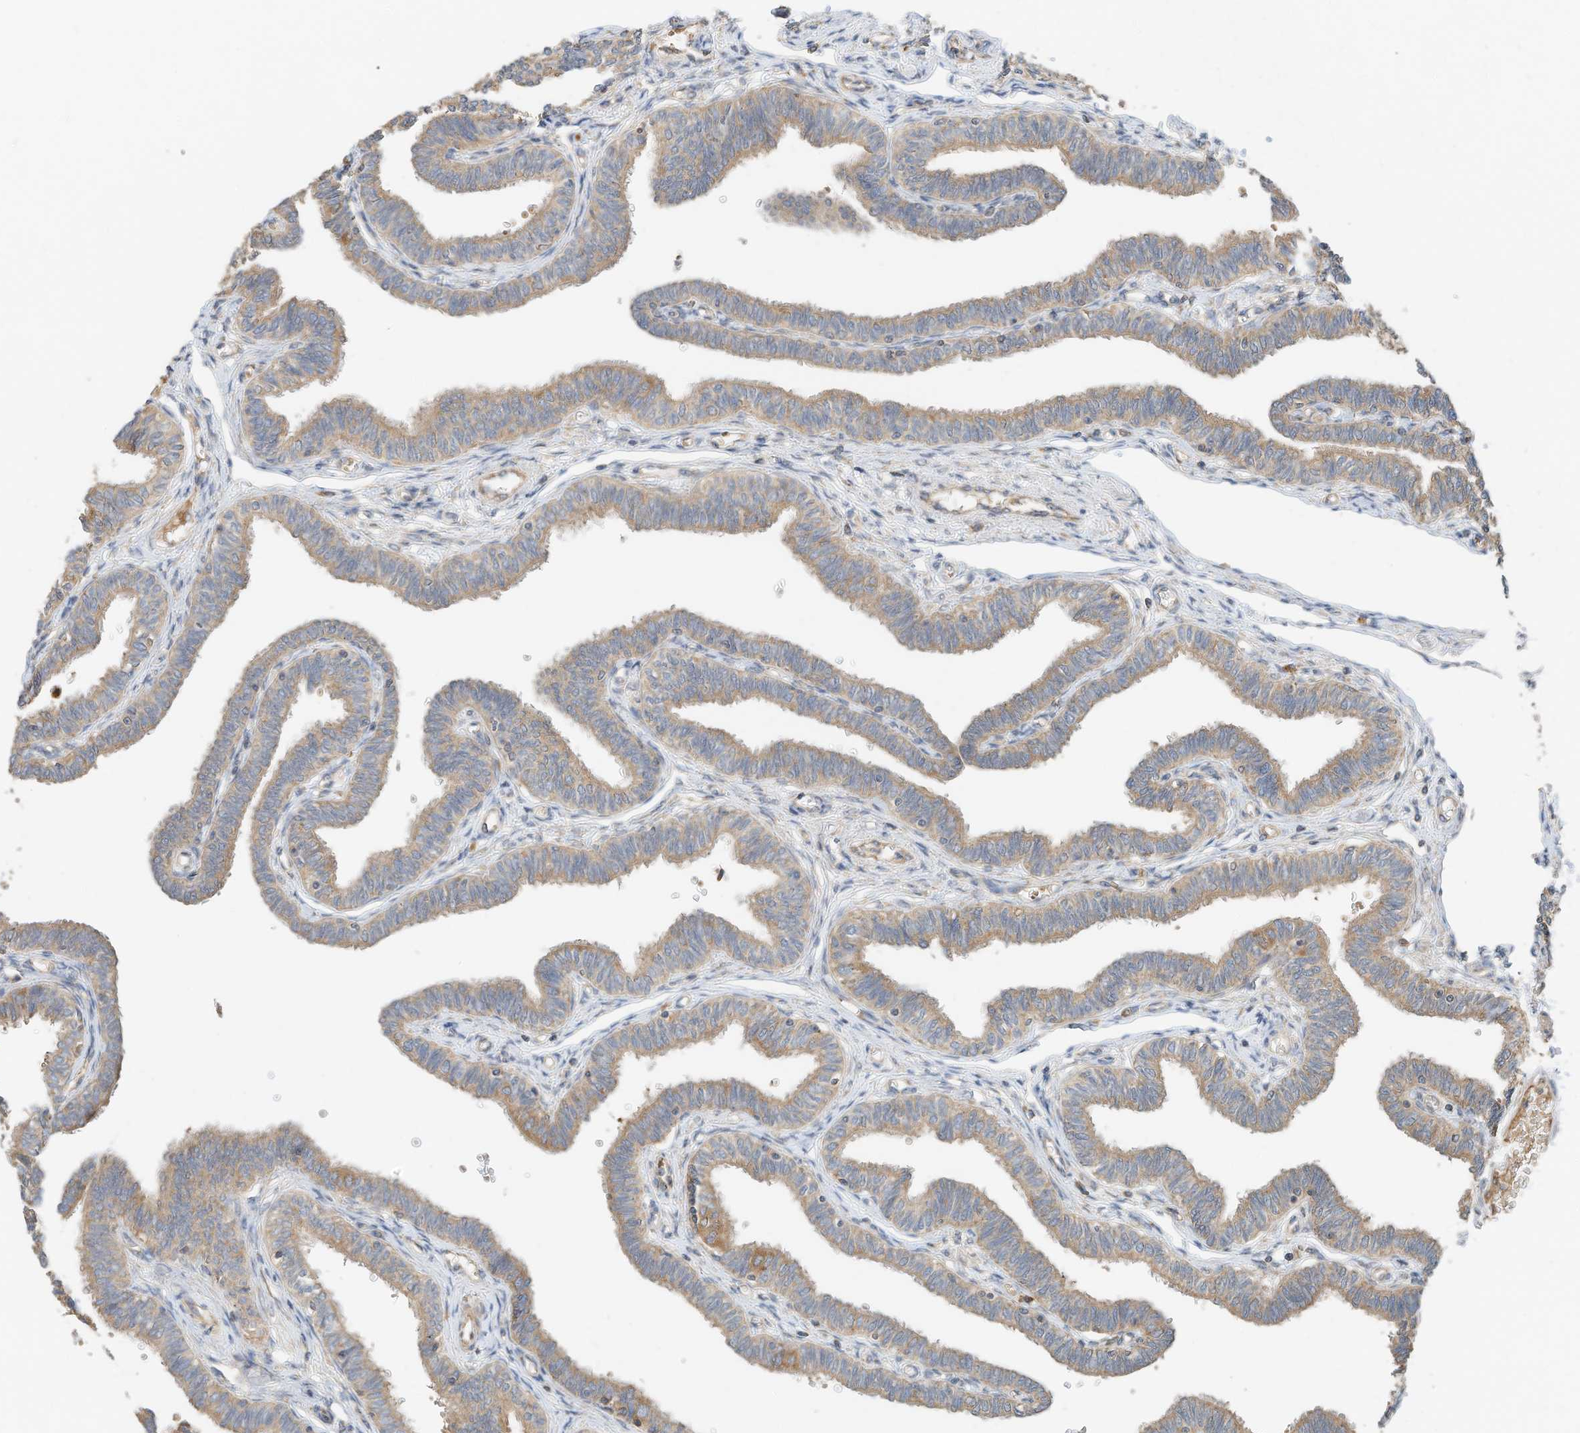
{"staining": {"intensity": "moderate", "quantity": ">75%", "location": "cytoplasmic/membranous"}, "tissue": "fallopian tube", "cell_type": "Glandular cells", "image_type": "normal", "snomed": [{"axis": "morphology", "description": "Normal tissue, NOS"}, {"axis": "topography", "description": "Fallopian tube"}, {"axis": "topography", "description": "Ovary"}], "caption": "An IHC histopathology image of benign tissue is shown. Protein staining in brown labels moderate cytoplasmic/membranous positivity in fallopian tube within glandular cells.", "gene": "CPAMD8", "patient": {"sex": "female", "age": 23}}